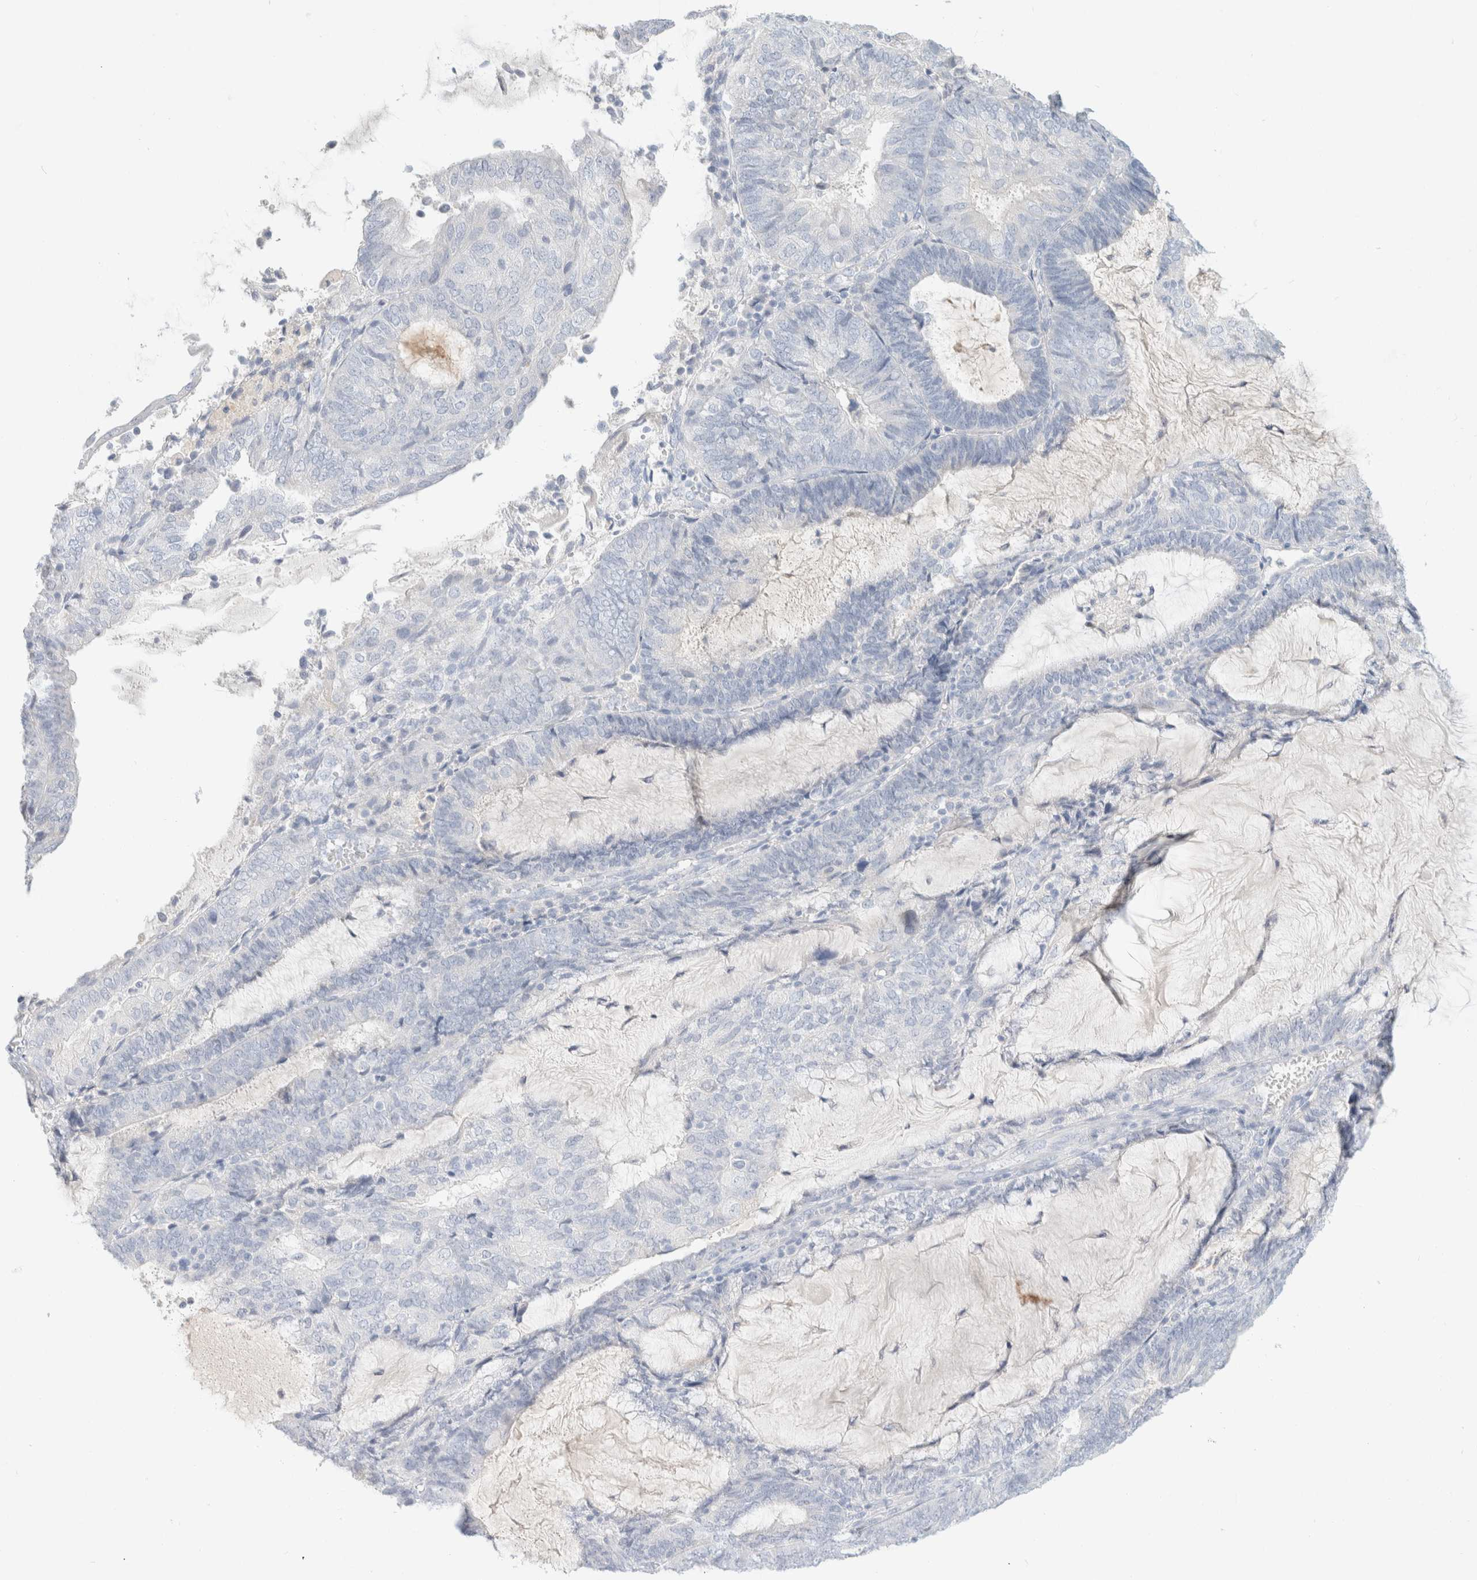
{"staining": {"intensity": "negative", "quantity": "none", "location": "none"}, "tissue": "endometrial cancer", "cell_type": "Tumor cells", "image_type": "cancer", "snomed": [{"axis": "morphology", "description": "Adenocarcinoma, NOS"}, {"axis": "topography", "description": "Endometrium"}], "caption": "Immunohistochemistry (IHC) photomicrograph of adenocarcinoma (endometrial) stained for a protein (brown), which shows no staining in tumor cells.", "gene": "CPQ", "patient": {"sex": "female", "age": 81}}